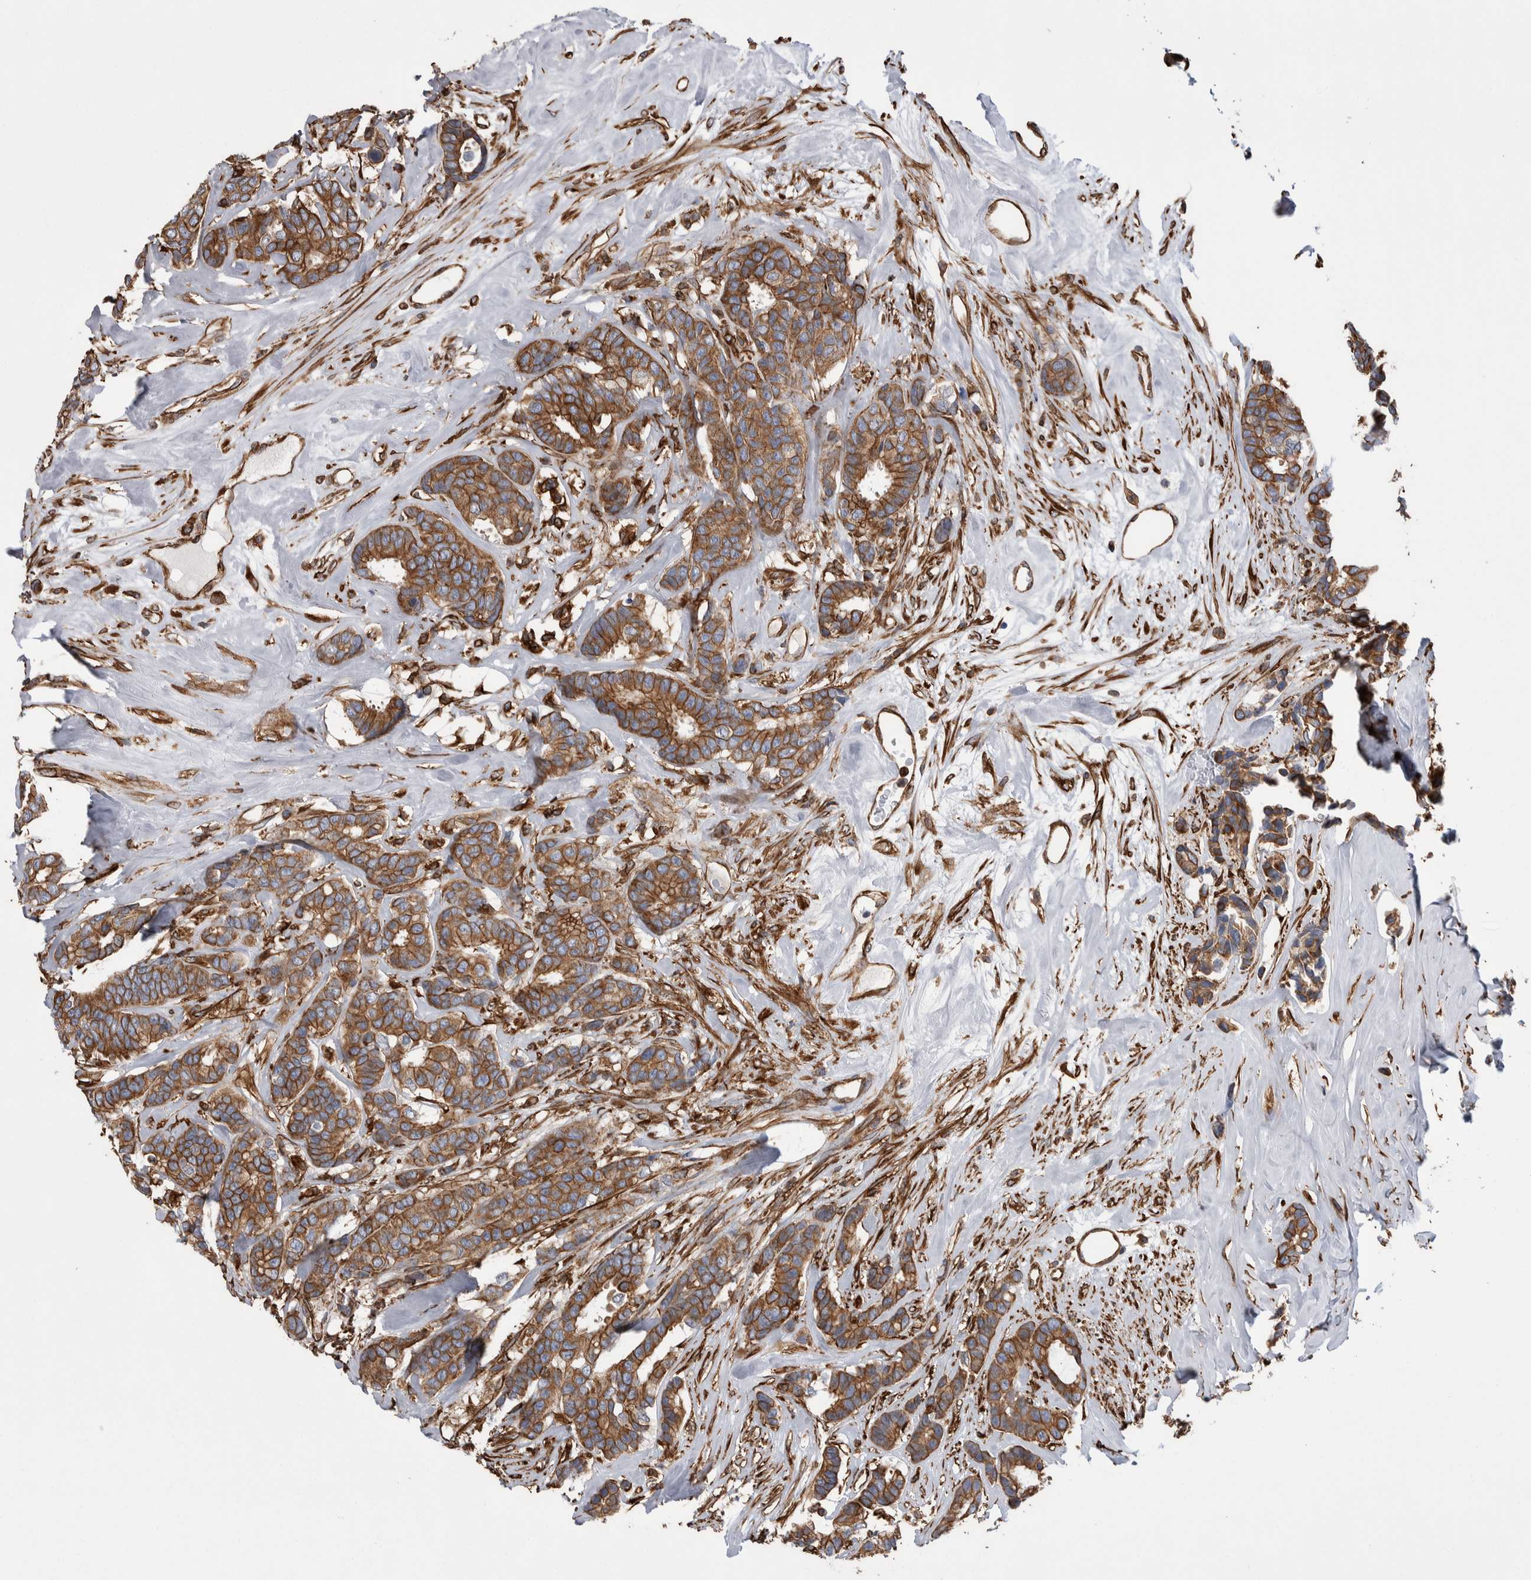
{"staining": {"intensity": "strong", "quantity": ">75%", "location": "cytoplasmic/membranous"}, "tissue": "breast cancer", "cell_type": "Tumor cells", "image_type": "cancer", "snomed": [{"axis": "morphology", "description": "Duct carcinoma"}, {"axis": "topography", "description": "Breast"}], "caption": "The image exhibits a brown stain indicating the presence of a protein in the cytoplasmic/membranous of tumor cells in breast infiltrating ductal carcinoma.", "gene": "KIF12", "patient": {"sex": "female", "age": 87}}